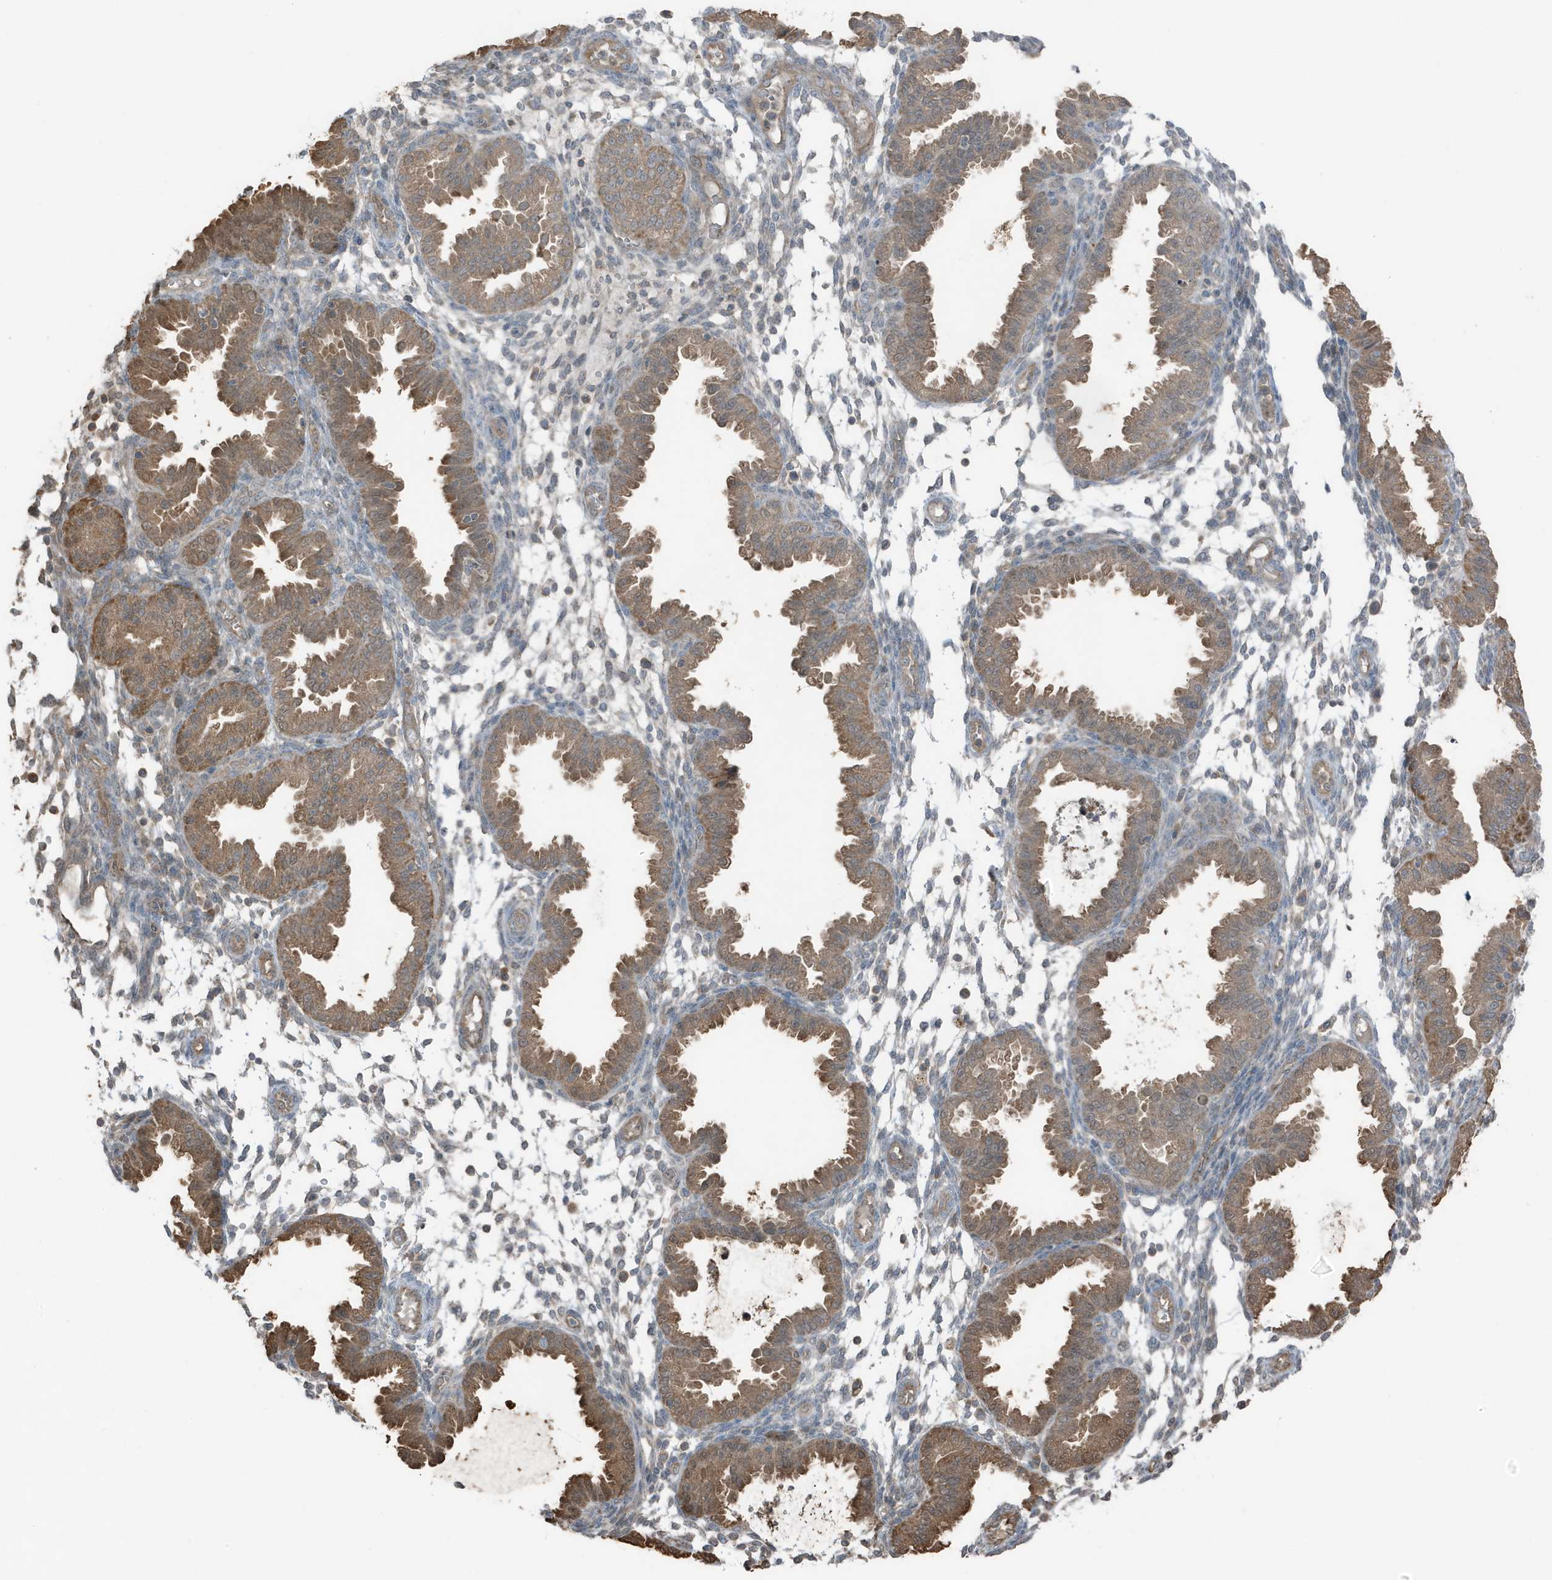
{"staining": {"intensity": "negative", "quantity": "none", "location": "none"}, "tissue": "endometrium", "cell_type": "Cells in endometrial stroma", "image_type": "normal", "snomed": [{"axis": "morphology", "description": "Normal tissue, NOS"}, {"axis": "topography", "description": "Endometrium"}], "caption": "This is a micrograph of IHC staining of benign endometrium, which shows no expression in cells in endometrial stroma.", "gene": "AZI2", "patient": {"sex": "female", "age": 33}}